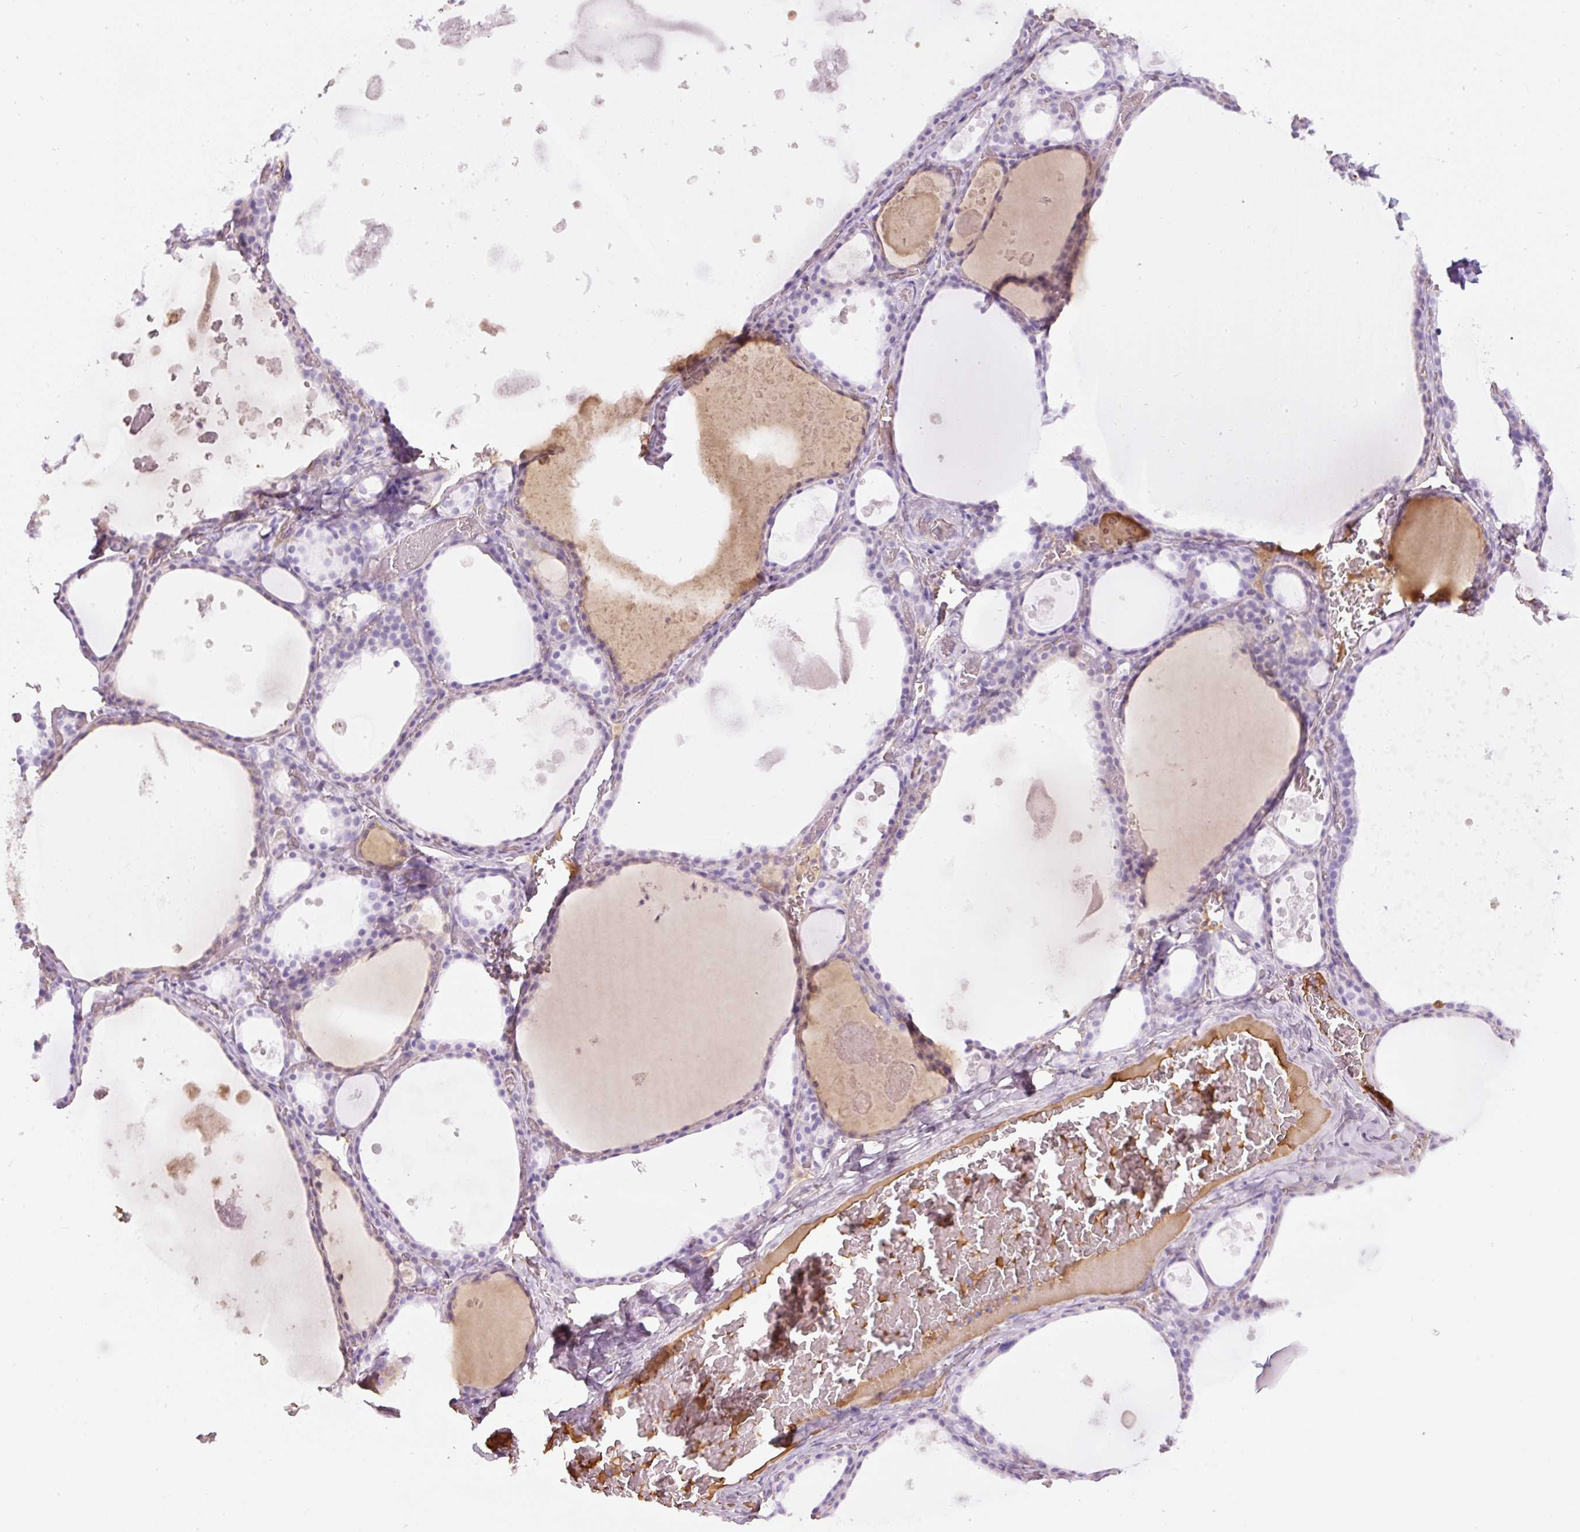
{"staining": {"intensity": "negative", "quantity": "none", "location": "none"}, "tissue": "thyroid gland", "cell_type": "Glandular cells", "image_type": "normal", "snomed": [{"axis": "morphology", "description": "Normal tissue, NOS"}, {"axis": "topography", "description": "Thyroid gland"}], "caption": "An image of thyroid gland stained for a protein displays no brown staining in glandular cells. The staining is performed using DAB brown chromogen with nuclei counter-stained in using hematoxylin.", "gene": "APOA1", "patient": {"sex": "male", "age": 56}}